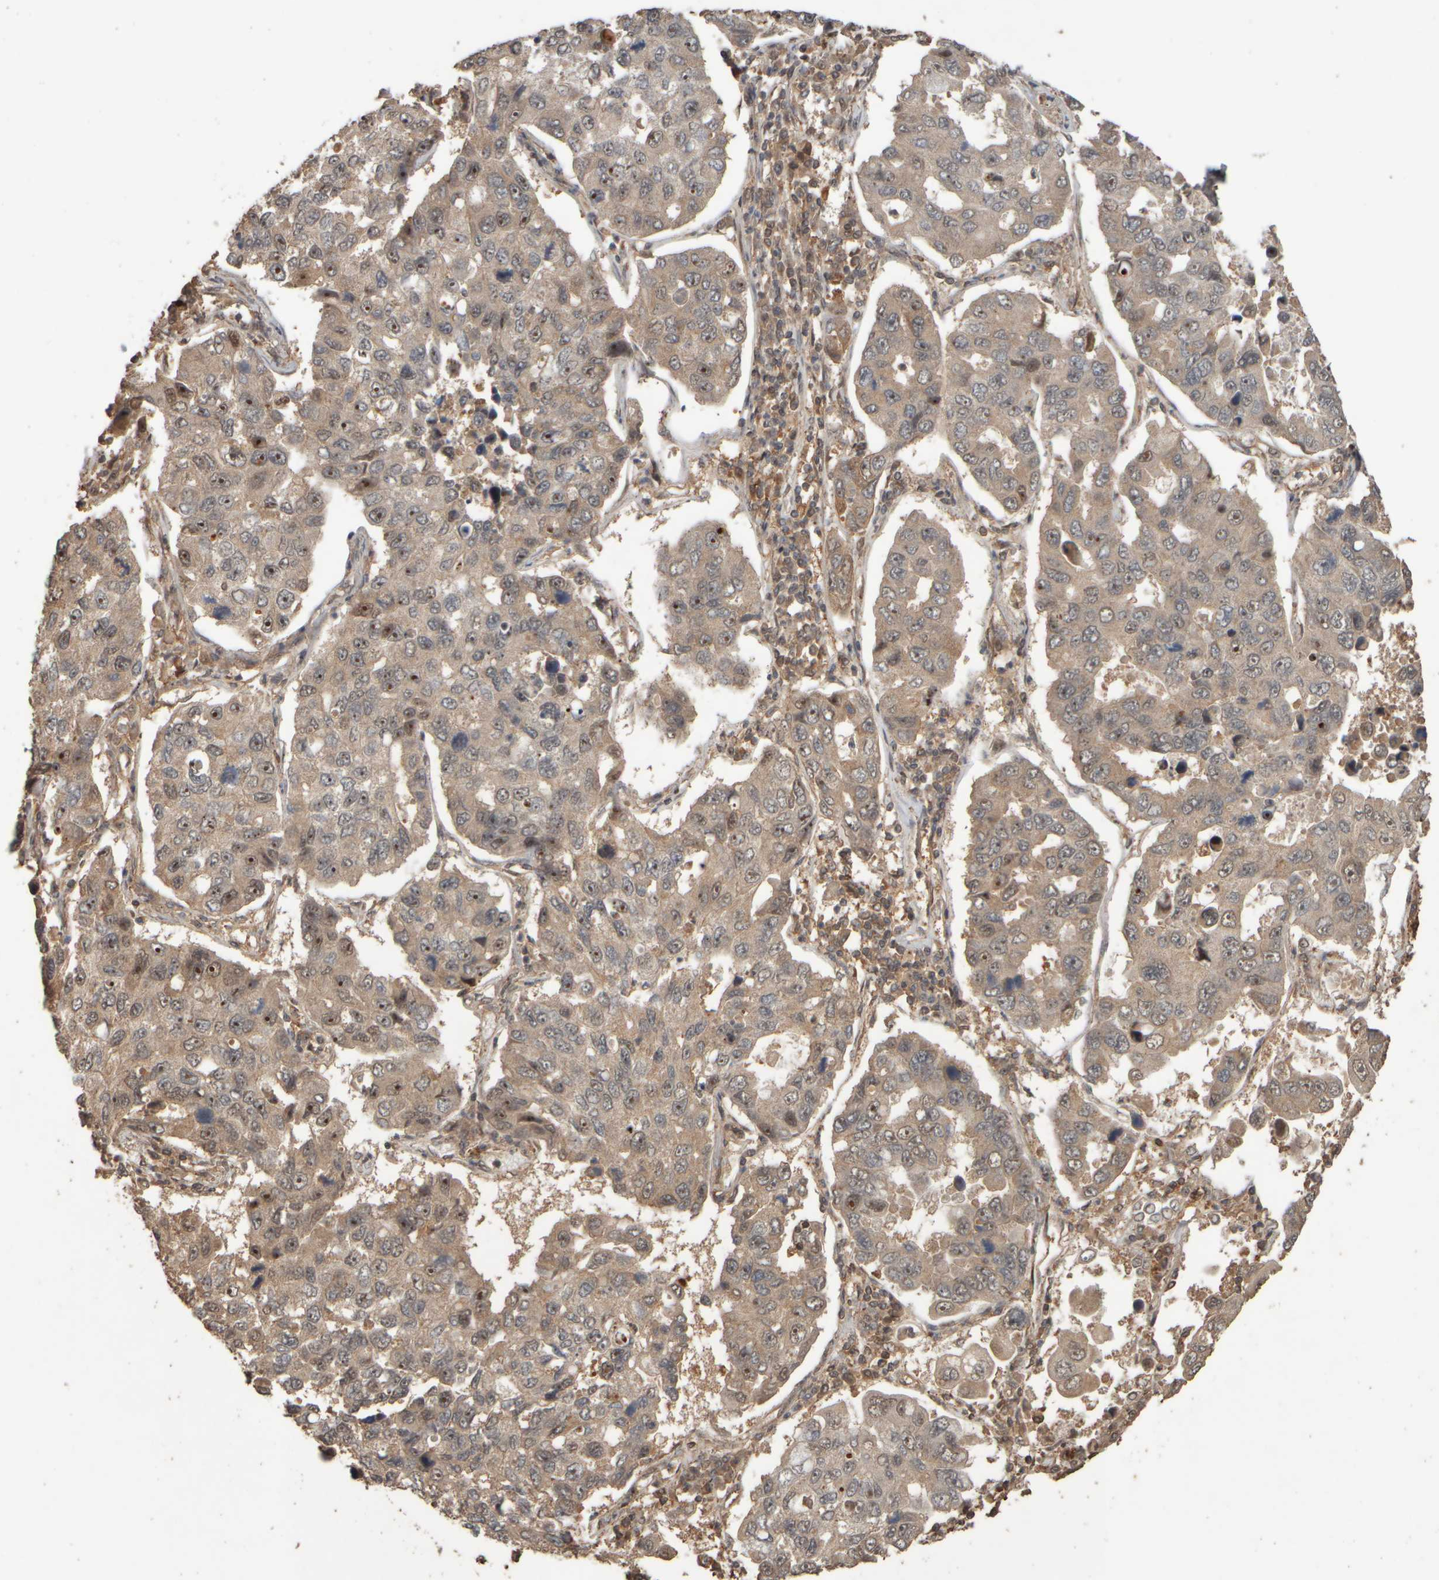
{"staining": {"intensity": "moderate", "quantity": "25%-75%", "location": "cytoplasmic/membranous,nuclear"}, "tissue": "lung cancer", "cell_type": "Tumor cells", "image_type": "cancer", "snomed": [{"axis": "morphology", "description": "Adenocarcinoma, NOS"}, {"axis": "topography", "description": "Lung"}], "caption": "The micrograph displays a brown stain indicating the presence of a protein in the cytoplasmic/membranous and nuclear of tumor cells in lung cancer (adenocarcinoma). Nuclei are stained in blue.", "gene": "SPHK1", "patient": {"sex": "male", "age": 64}}